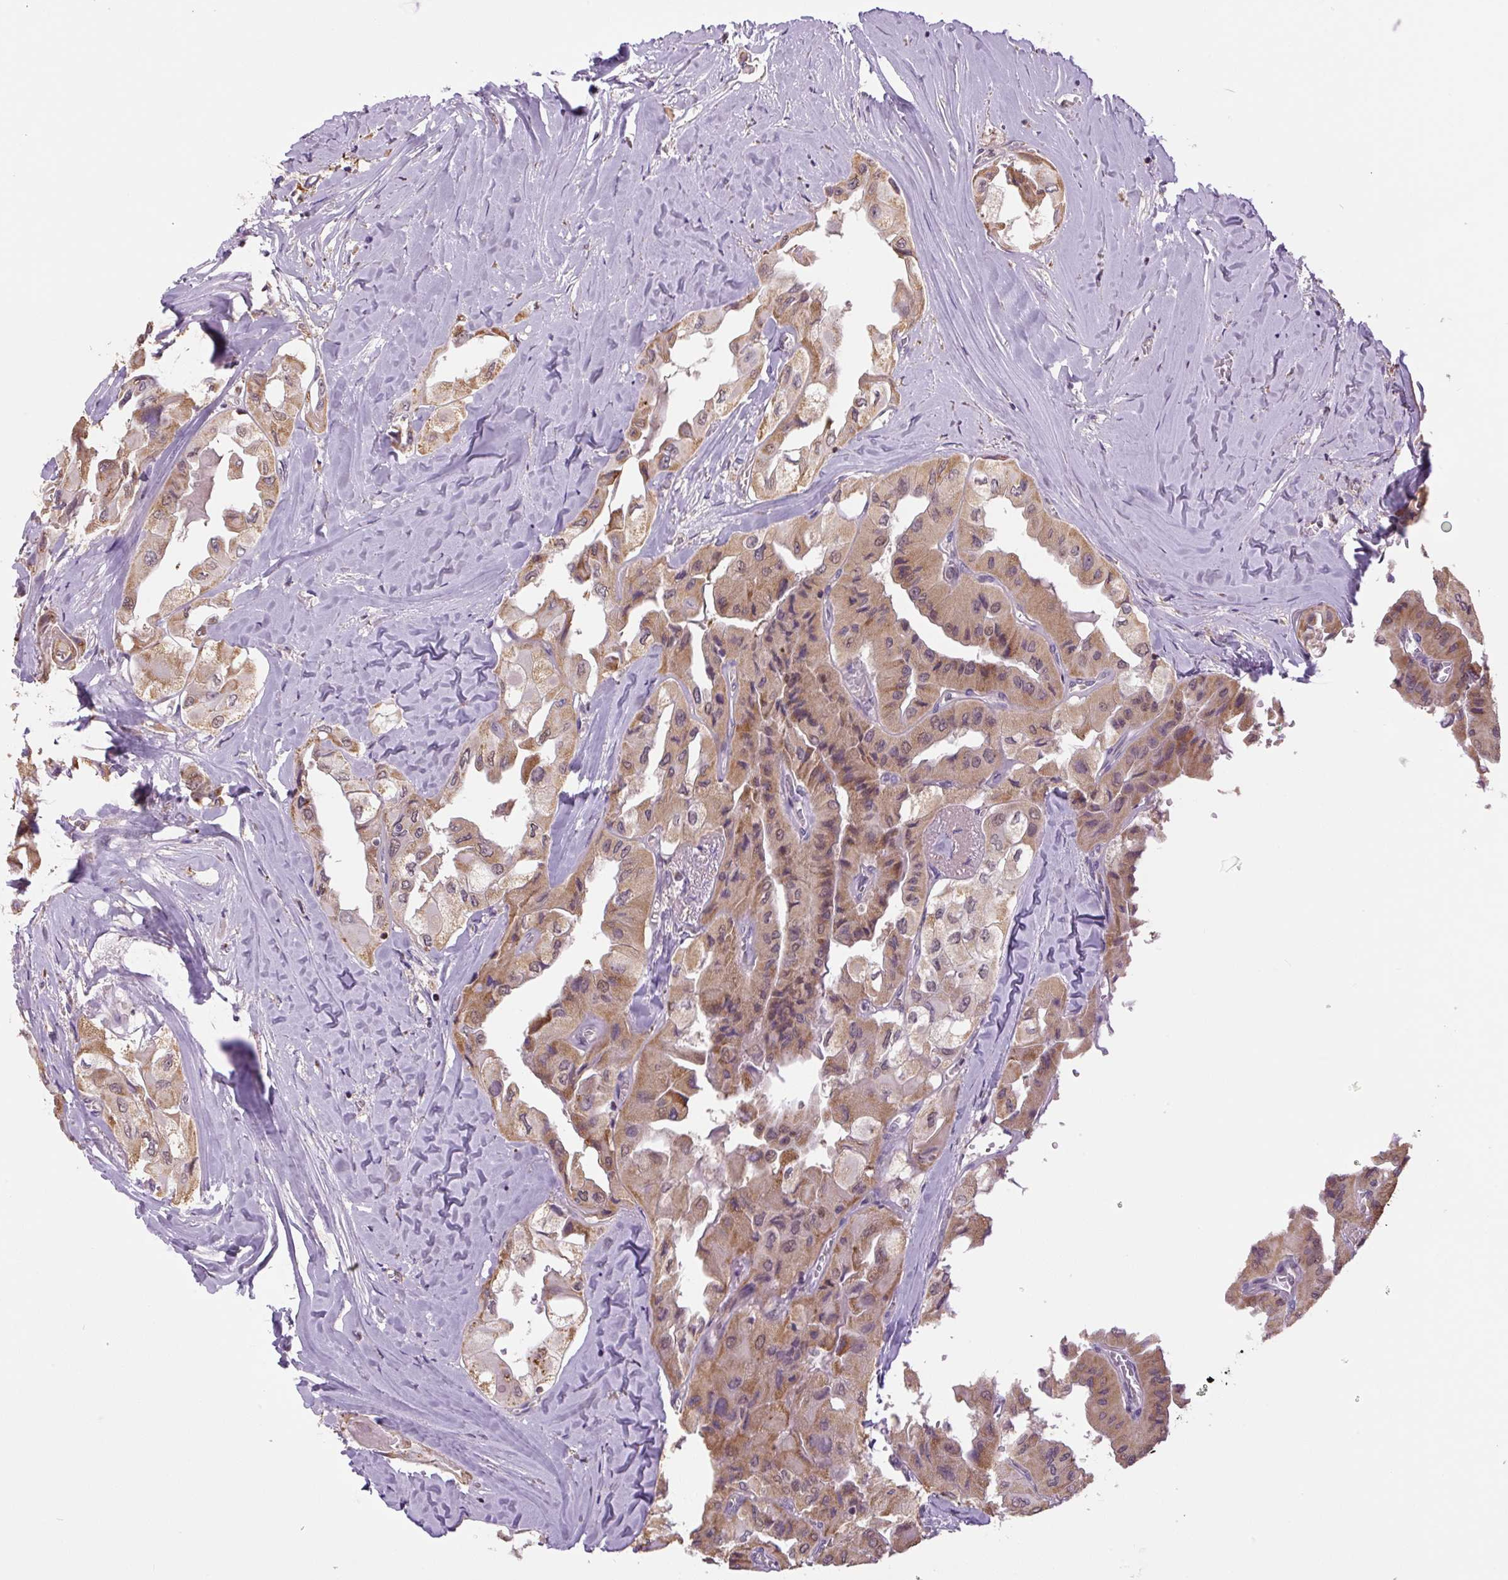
{"staining": {"intensity": "moderate", "quantity": ">75%", "location": "cytoplasmic/membranous,nuclear"}, "tissue": "thyroid cancer", "cell_type": "Tumor cells", "image_type": "cancer", "snomed": [{"axis": "morphology", "description": "Normal tissue, NOS"}, {"axis": "morphology", "description": "Papillary adenocarcinoma, NOS"}, {"axis": "topography", "description": "Thyroid gland"}], "caption": "A brown stain shows moderate cytoplasmic/membranous and nuclear positivity of a protein in thyroid papillary adenocarcinoma tumor cells.", "gene": "SGF29", "patient": {"sex": "female", "age": 59}}